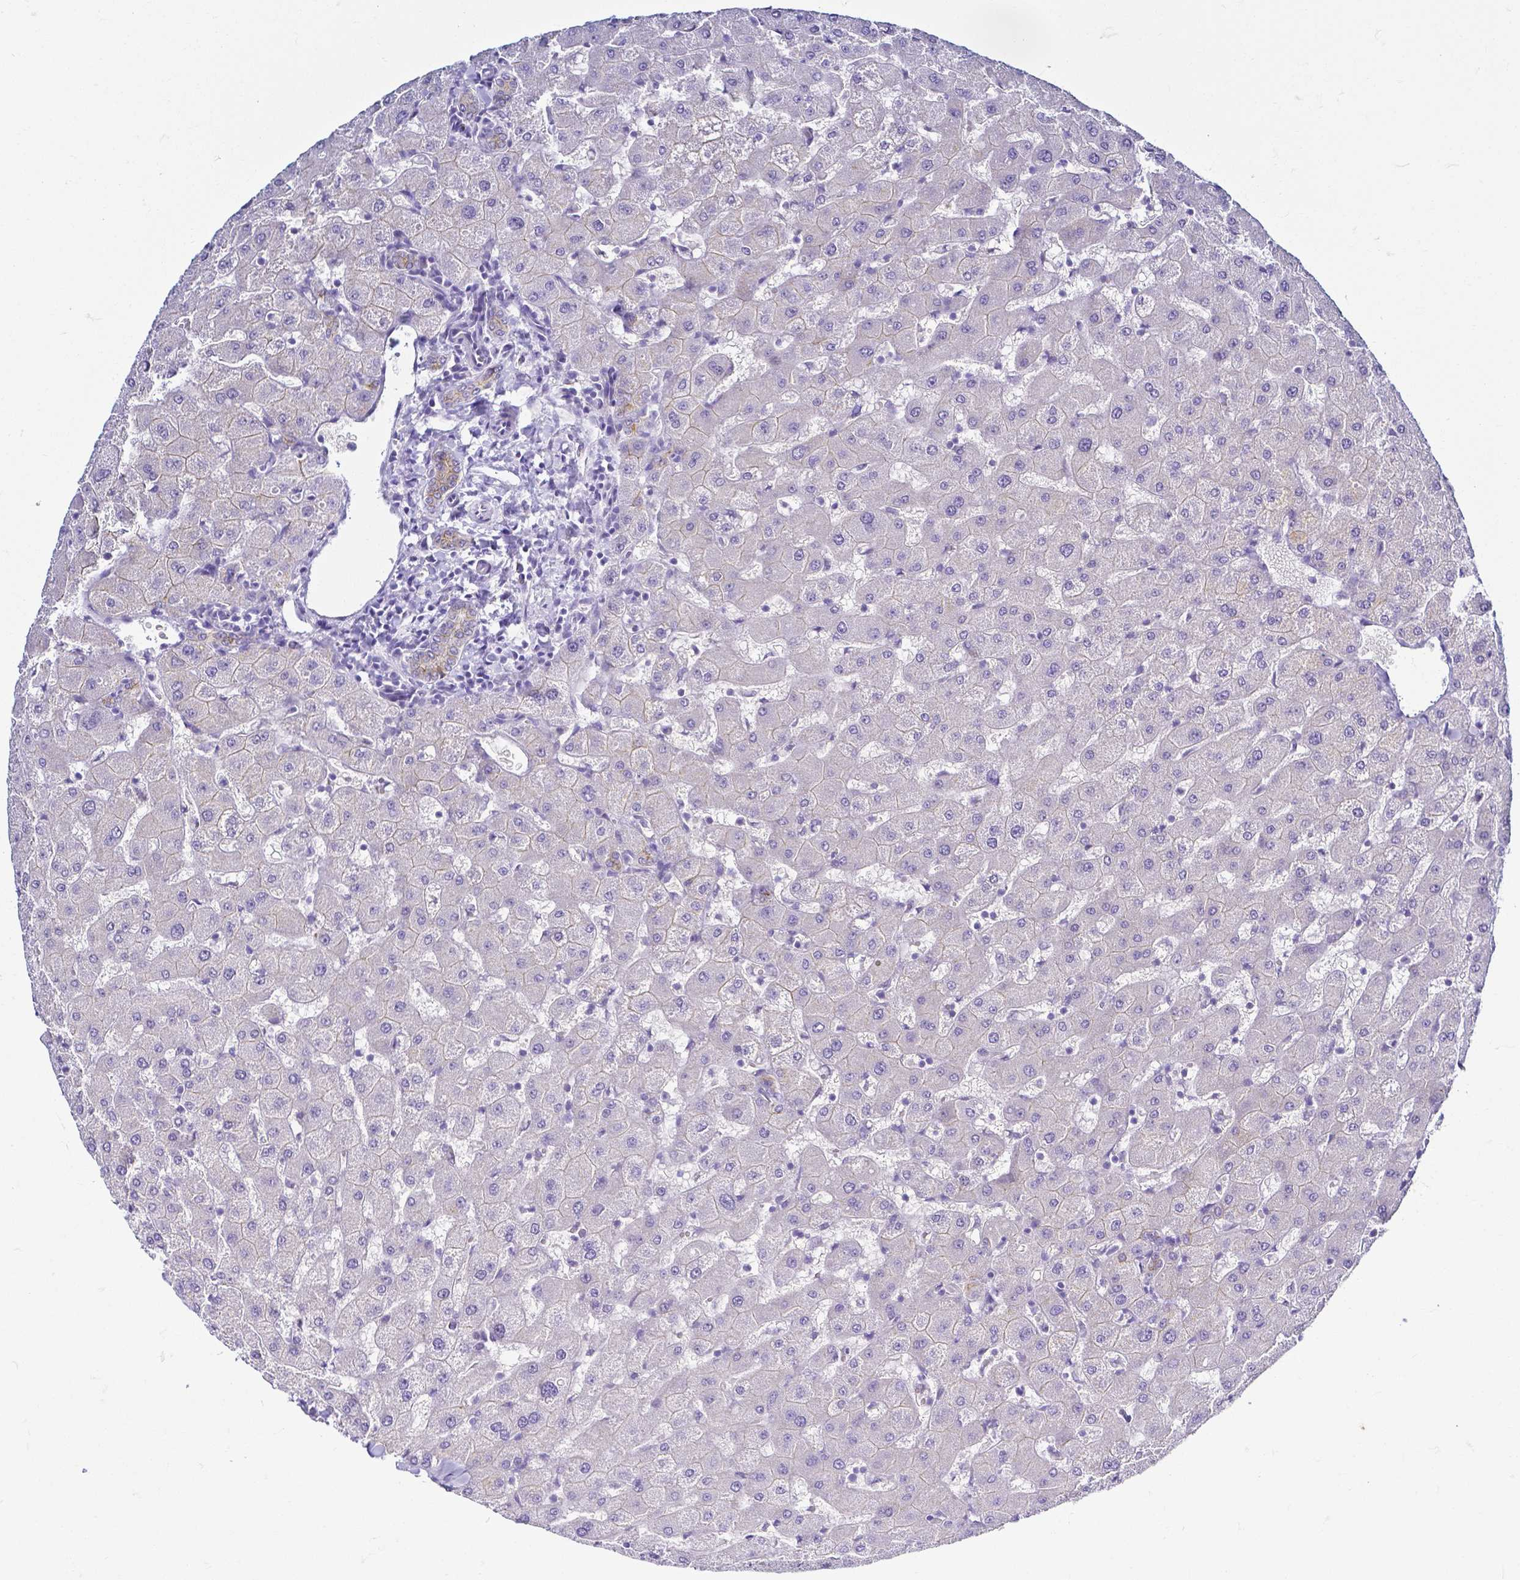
{"staining": {"intensity": "weak", "quantity": "<25%", "location": "cytoplasmic/membranous"}, "tissue": "liver", "cell_type": "Cholangiocytes", "image_type": "normal", "snomed": [{"axis": "morphology", "description": "Normal tissue, NOS"}, {"axis": "topography", "description": "Liver"}], "caption": "Immunohistochemical staining of unremarkable liver shows no significant expression in cholangiocytes. (DAB IHC visualized using brightfield microscopy, high magnification).", "gene": "FAM83G", "patient": {"sex": "female", "age": 63}}